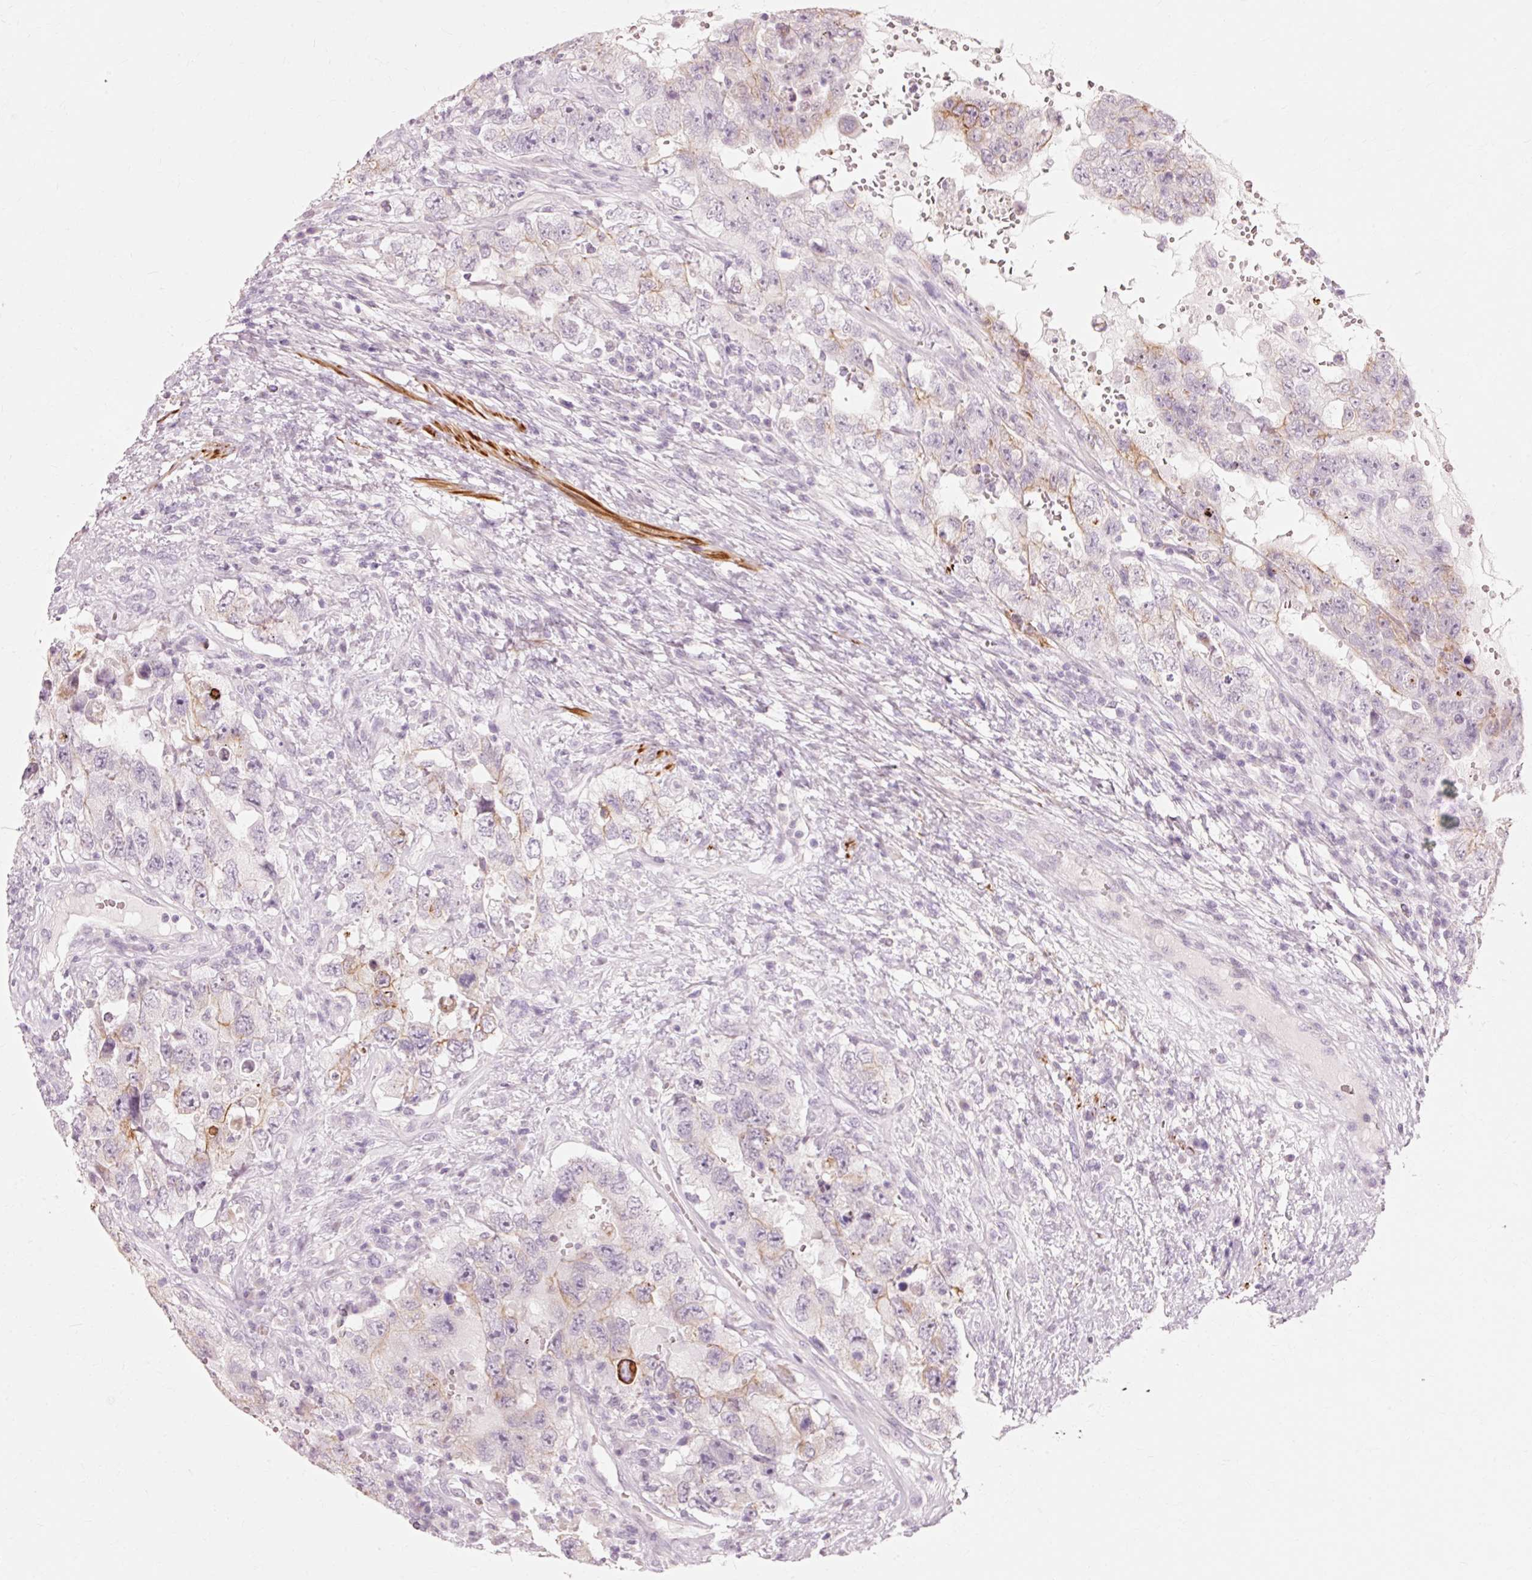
{"staining": {"intensity": "negative", "quantity": "none", "location": "none"}, "tissue": "testis cancer", "cell_type": "Tumor cells", "image_type": "cancer", "snomed": [{"axis": "morphology", "description": "Carcinoma, Embryonal, NOS"}, {"axis": "topography", "description": "Testis"}], "caption": "This image is of embryonal carcinoma (testis) stained with immunohistochemistry (IHC) to label a protein in brown with the nuclei are counter-stained blue. There is no positivity in tumor cells. (Stains: DAB immunohistochemistry (IHC) with hematoxylin counter stain, Microscopy: brightfield microscopy at high magnification).", "gene": "TRIM73", "patient": {"sex": "male", "age": 26}}